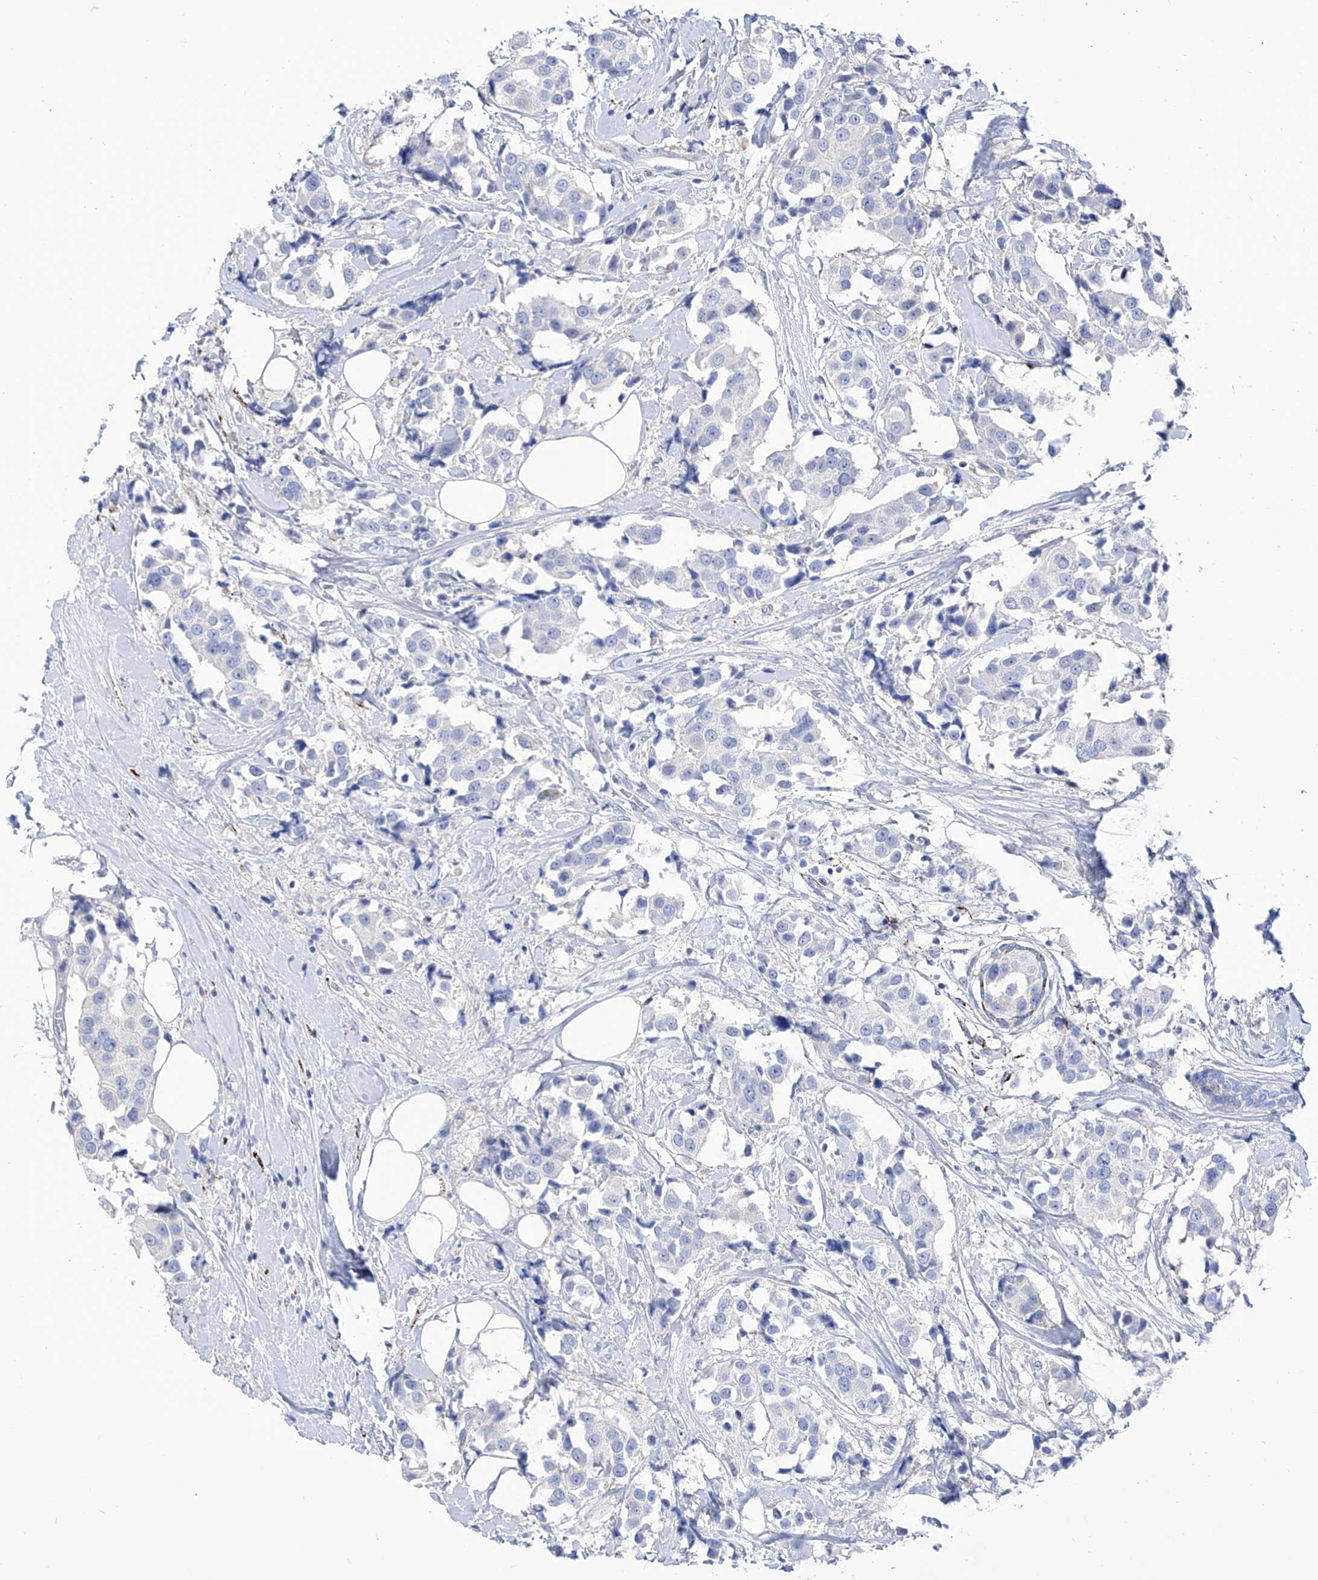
{"staining": {"intensity": "negative", "quantity": "none", "location": "none"}, "tissue": "breast cancer", "cell_type": "Tumor cells", "image_type": "cancer", "snomed": [{"axis": "morphology", "description": "Normal tissue, NOS"}, {"axis": "morphology", "description": "Duct carcinoma"}, {"axis": "topography", "description": "Breast"}], "caption": "Tumor cells show no significant protein positivity in breast cancer (invasive ductal carcinoma). Nuclei are stained in blue.", "gene": "C1orf87", "patient": {"sex": "female", "age": 39}}